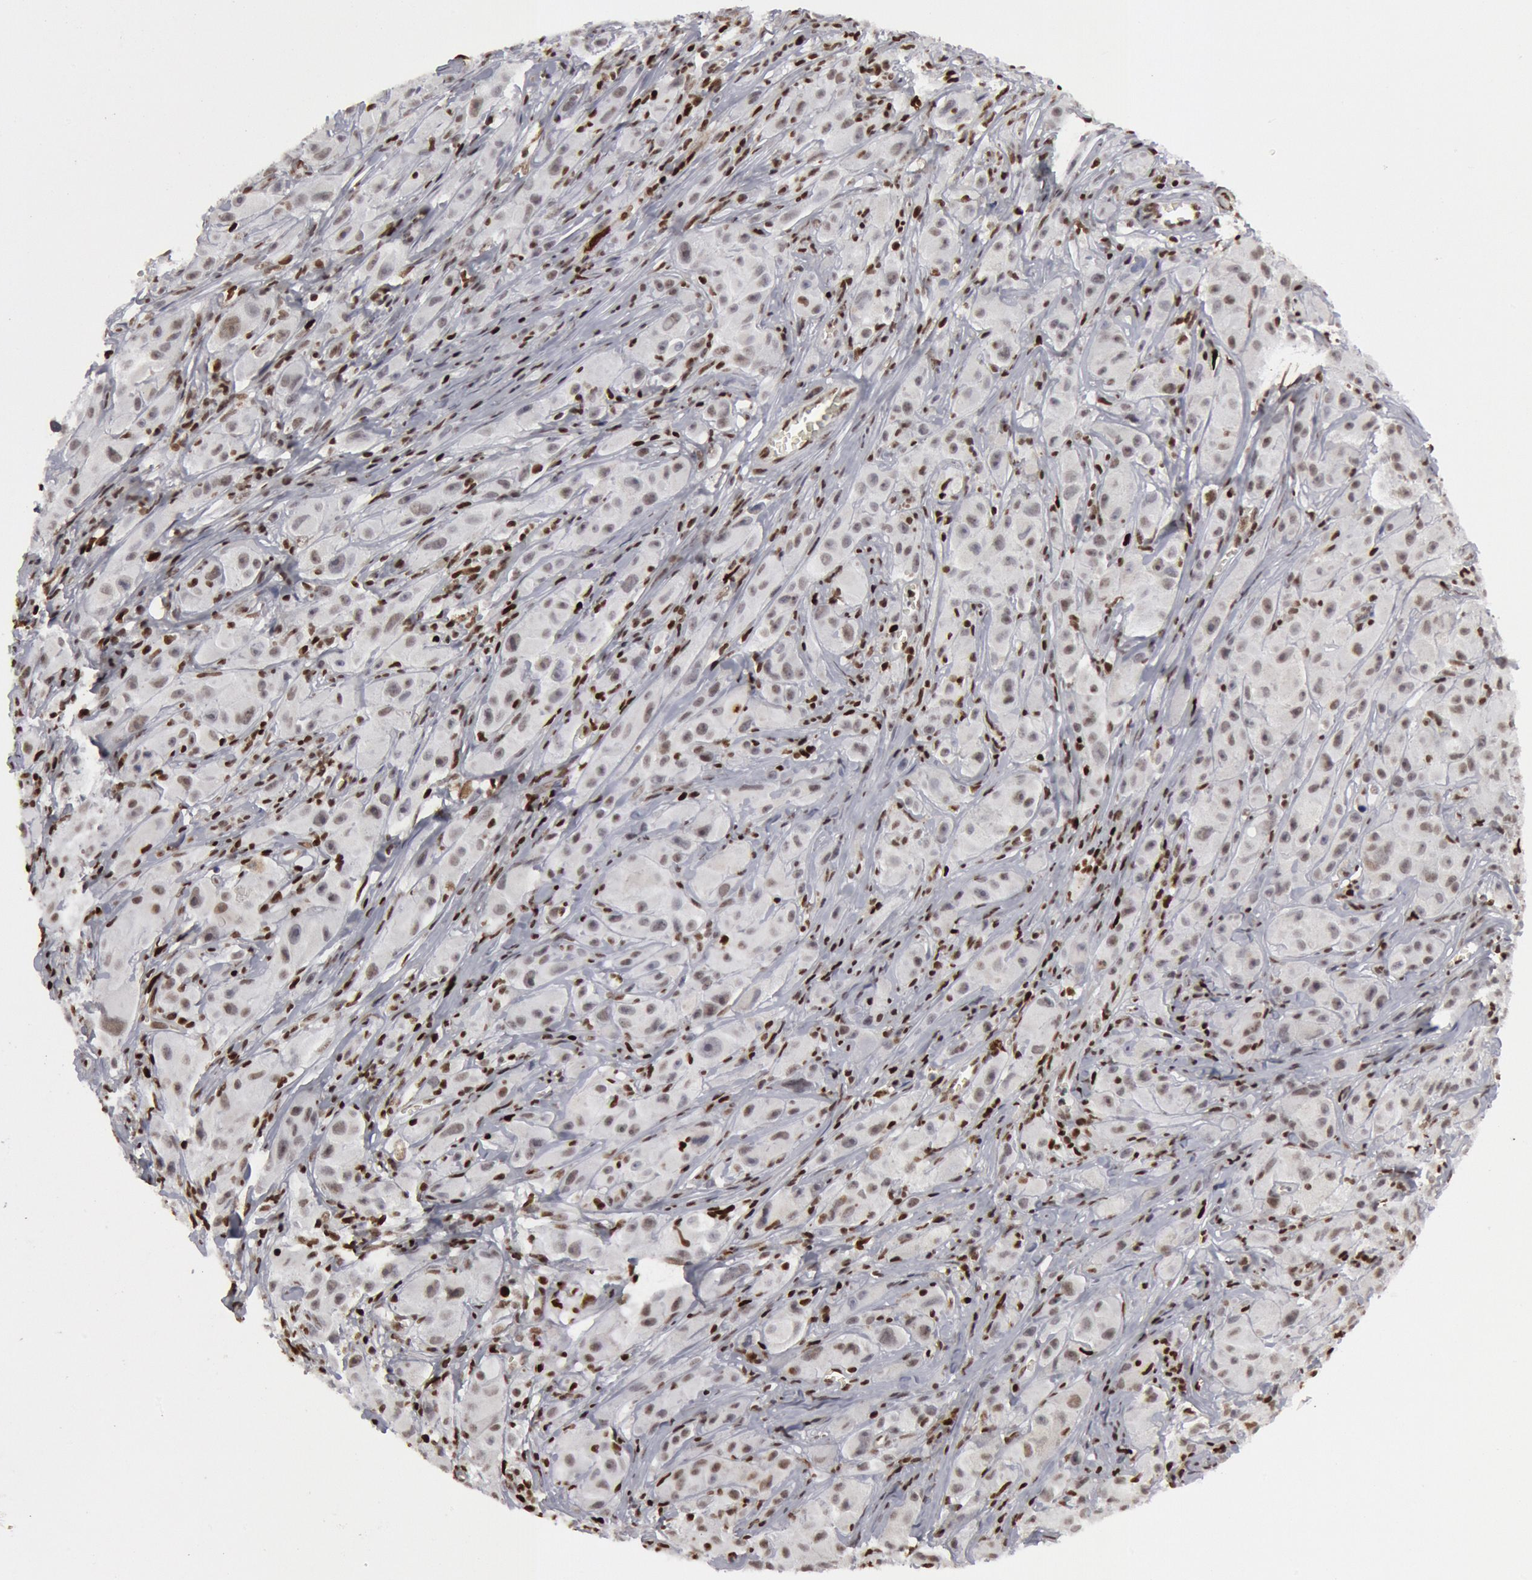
{"staining": {"intensity": "weak", "quantity": "<25%", "location": "nuclear"}, "tissue": "melanoma", "cell_type": "Tumor cells", "image_type": "cancer", "snomed": [{"axis": "morphology", "description": "Malignant melanoma, NOS"}, {"axis": "topography", "description": "Skin"}], "caption": "An immunohistochemistry (IHC) histopathology image of malignant melanoma is shown. There is no staining in tumor cells of malignant melanoma. (DAB (3,3'-diaminobenzidine) immunohistochemistry (IHC) visualized using brightfield microscopy, high magnification).", "gene": "SUB1", "patient": {"sex": "male", "age": 56}}